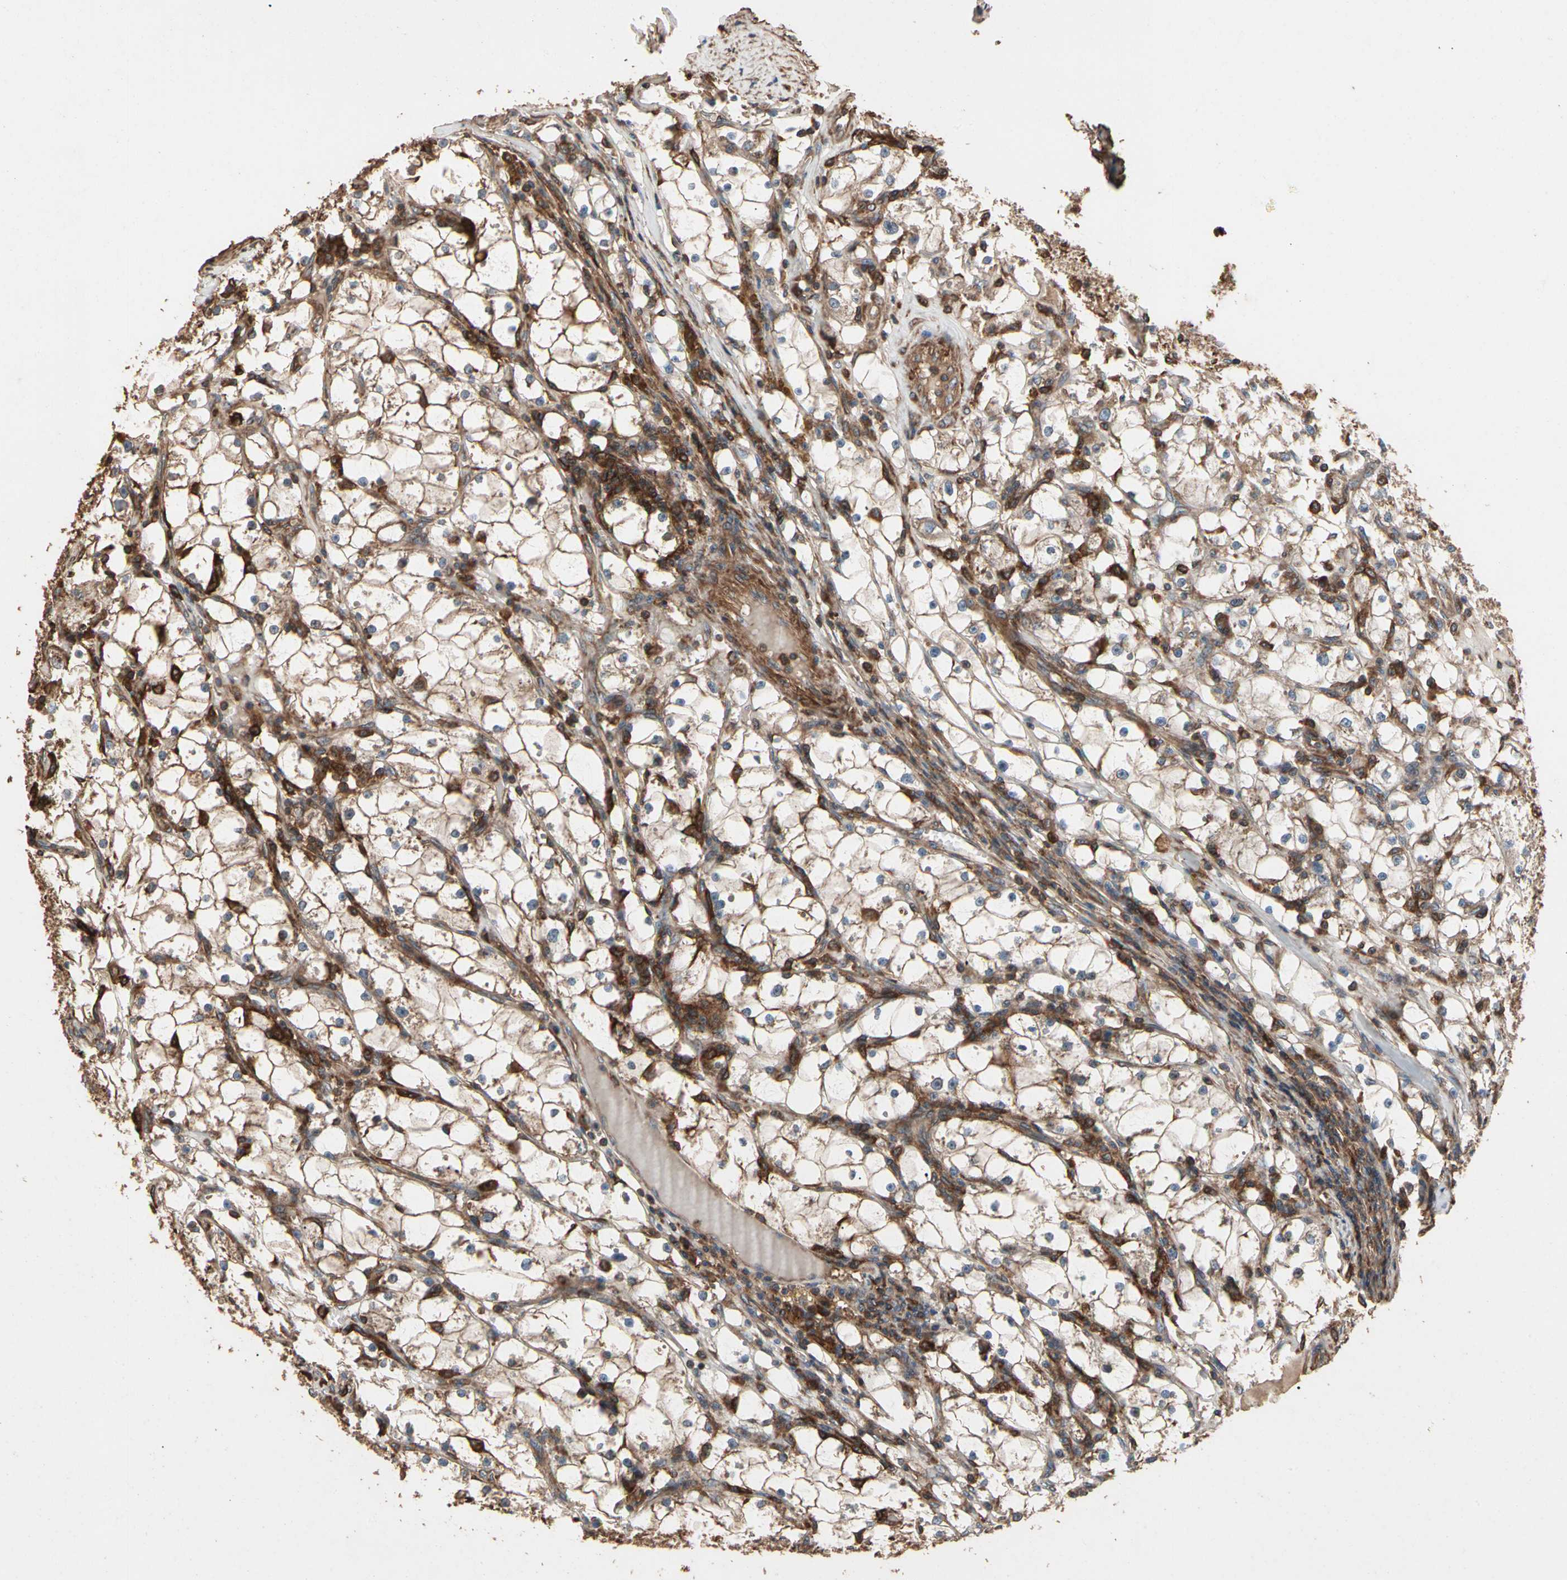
{"staining": {"intensity": "moderate", "quantity": ">75%", "location": "cytoplasmic/membranous"}, "tissue": "renal cancer", "cell_type": "Tumor cells", "image_type": "cancer", "snomed": [{"axis": "morphology", "description": "Adenocarcinoma, NOS"}, {"axis": "topography", "description": "Kidney"}], "caption": "Renal cancer (adenocarcinoma) tissue shows moderate cytoplasmic/membranous positivity in approximately >75% of tumor cells (DAB IHC with brightfield microscopy, high magnification).", "gene": "AGBL2", "patient": {"sex": "male", "age": 56}}